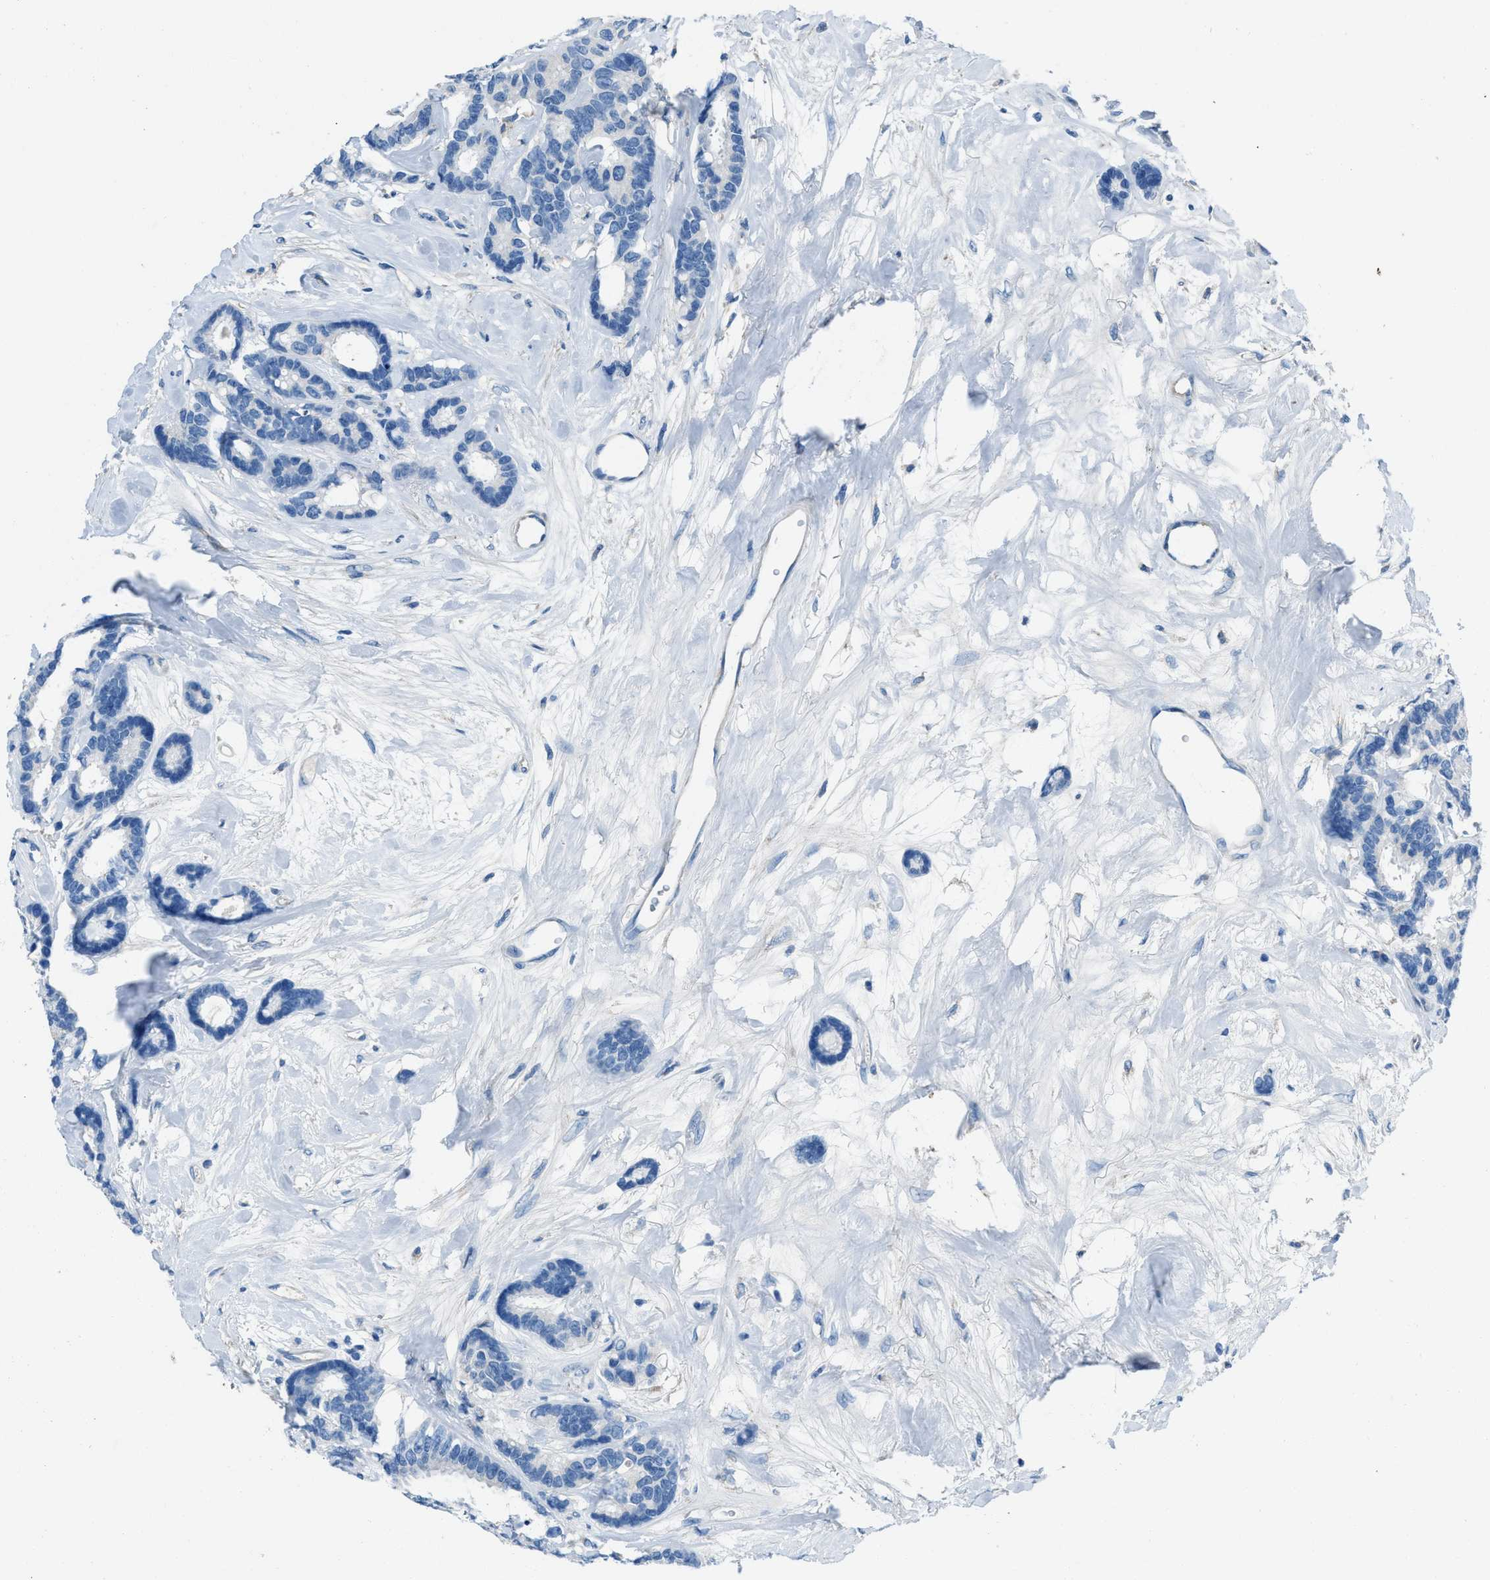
{"staining": {"intensity": "negative", "quantity": "none", "location": "none"}, "tissue": "breast cancer", "cell_type": "Tumor cells", "image_type": "cancer", "snomed": [{"axis": "morphology", "description": "Duct carcinoma"}, {"axis": "topography", "description": "Breast"}], "caption": "This is a image of immunohistochemistry (IHC) staining of breast cancer (intraductal carcinoma), which shows no expression in tumor cells.", "gene": "AMACR", "patient": {"sex": "female", "age": 87}}